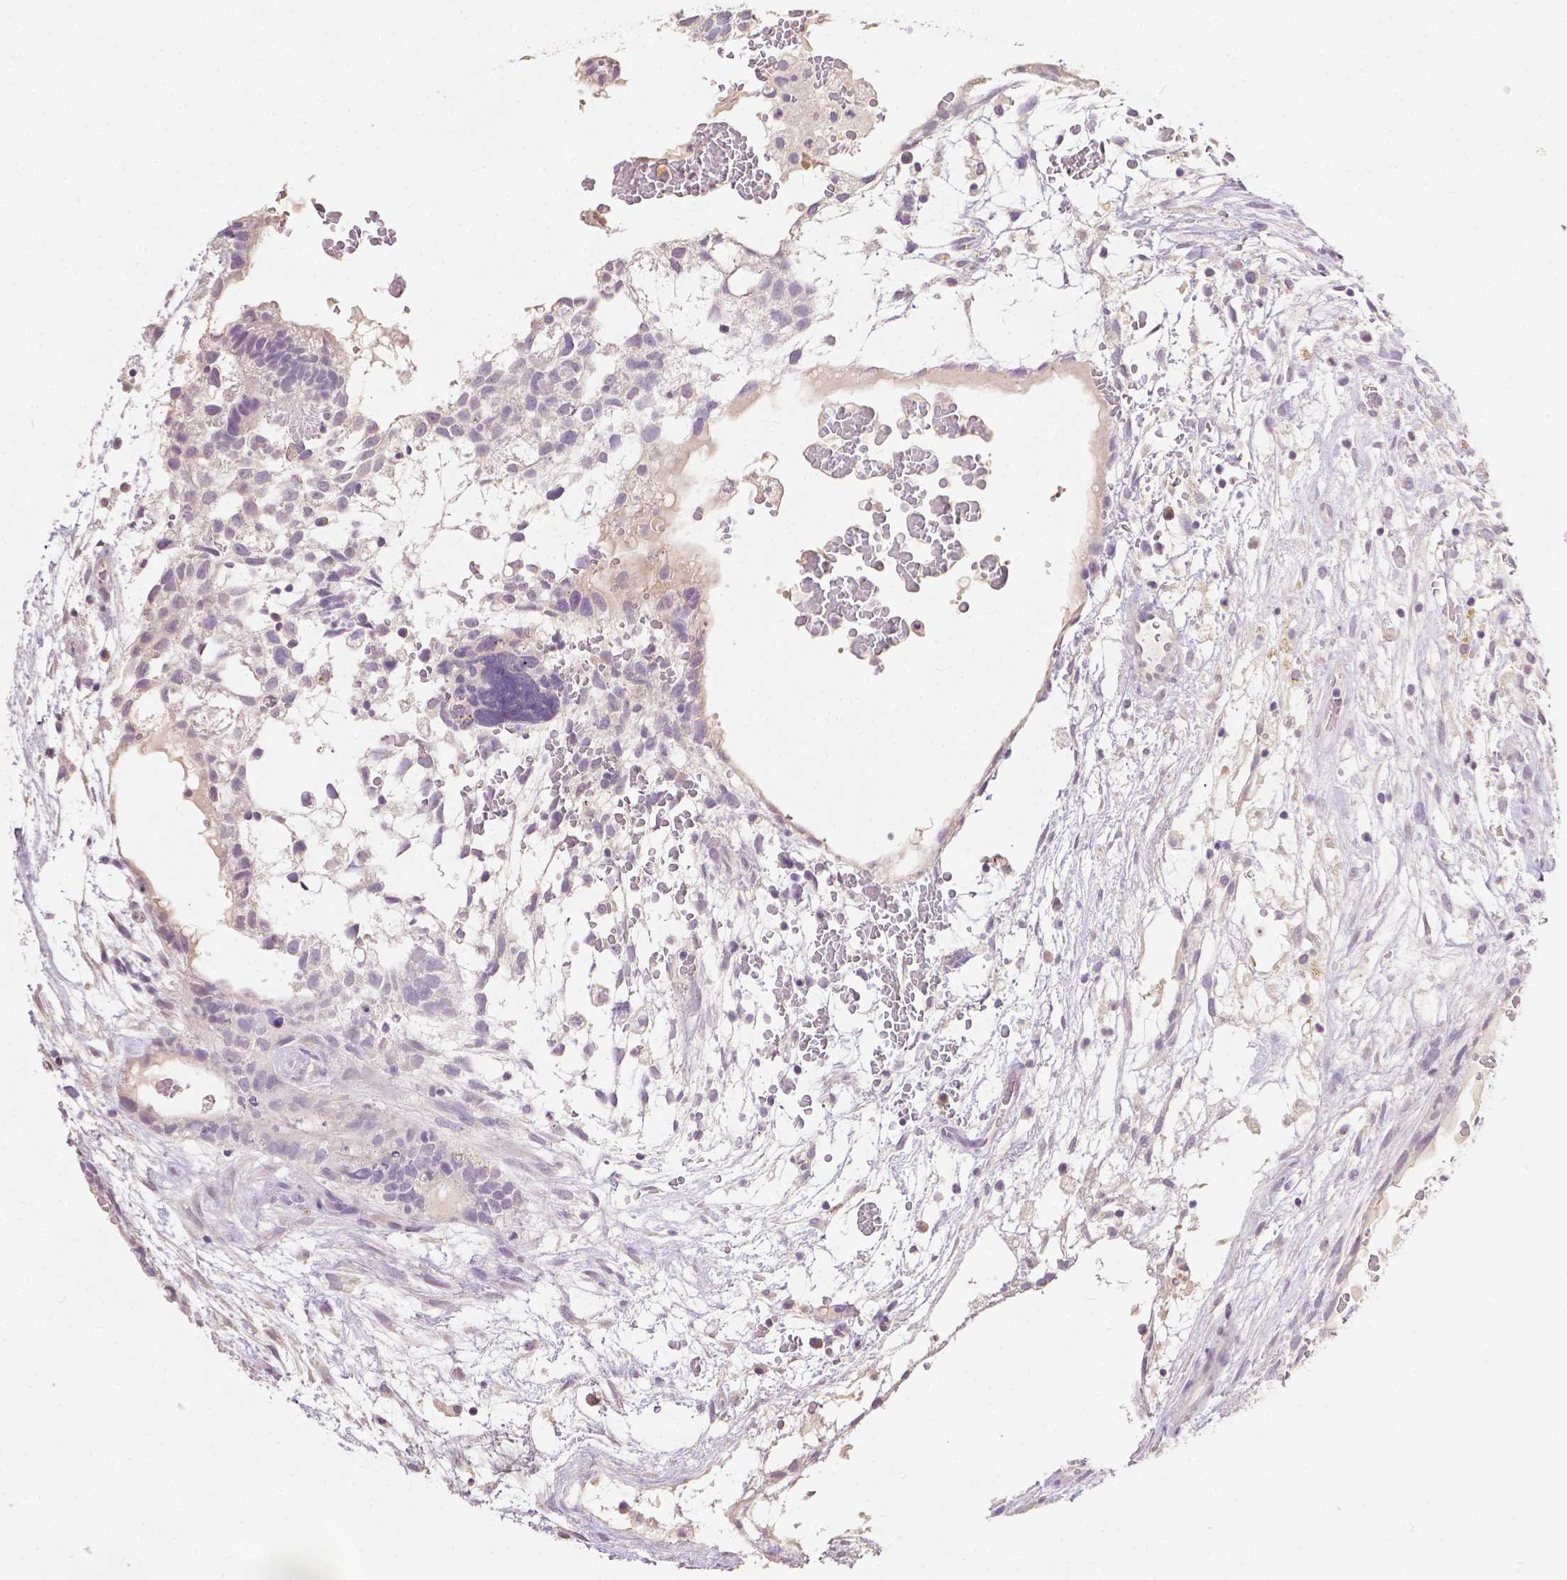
{"staining": {"intensity": "weak", "quantity": "<25%", "location": "cytoplasmic/membranous"}, "tissue": "testis cancer", "cell_type": "Tumor cells", "image_type": "cancer", "snomed": [{"axis": "morphology", "description": "Normal tissue, NOS"}, {"axis": "morphology", "description": "Carcinoma, Embryonal, NOS"}, {"axis": "topography", "description": "Testis"}], "caption": "Immunohistochemistry (IHC) micrograph of neoplastic tissue: human testis cancer stained with DAB shows no significant protein staining in tumor cells. The staining is performed using DAB brown chromogen with nuclei counter-stained in using hematoxylin.", "gene": "TGM1", "patient": {"sex": "male", "age": 32}}